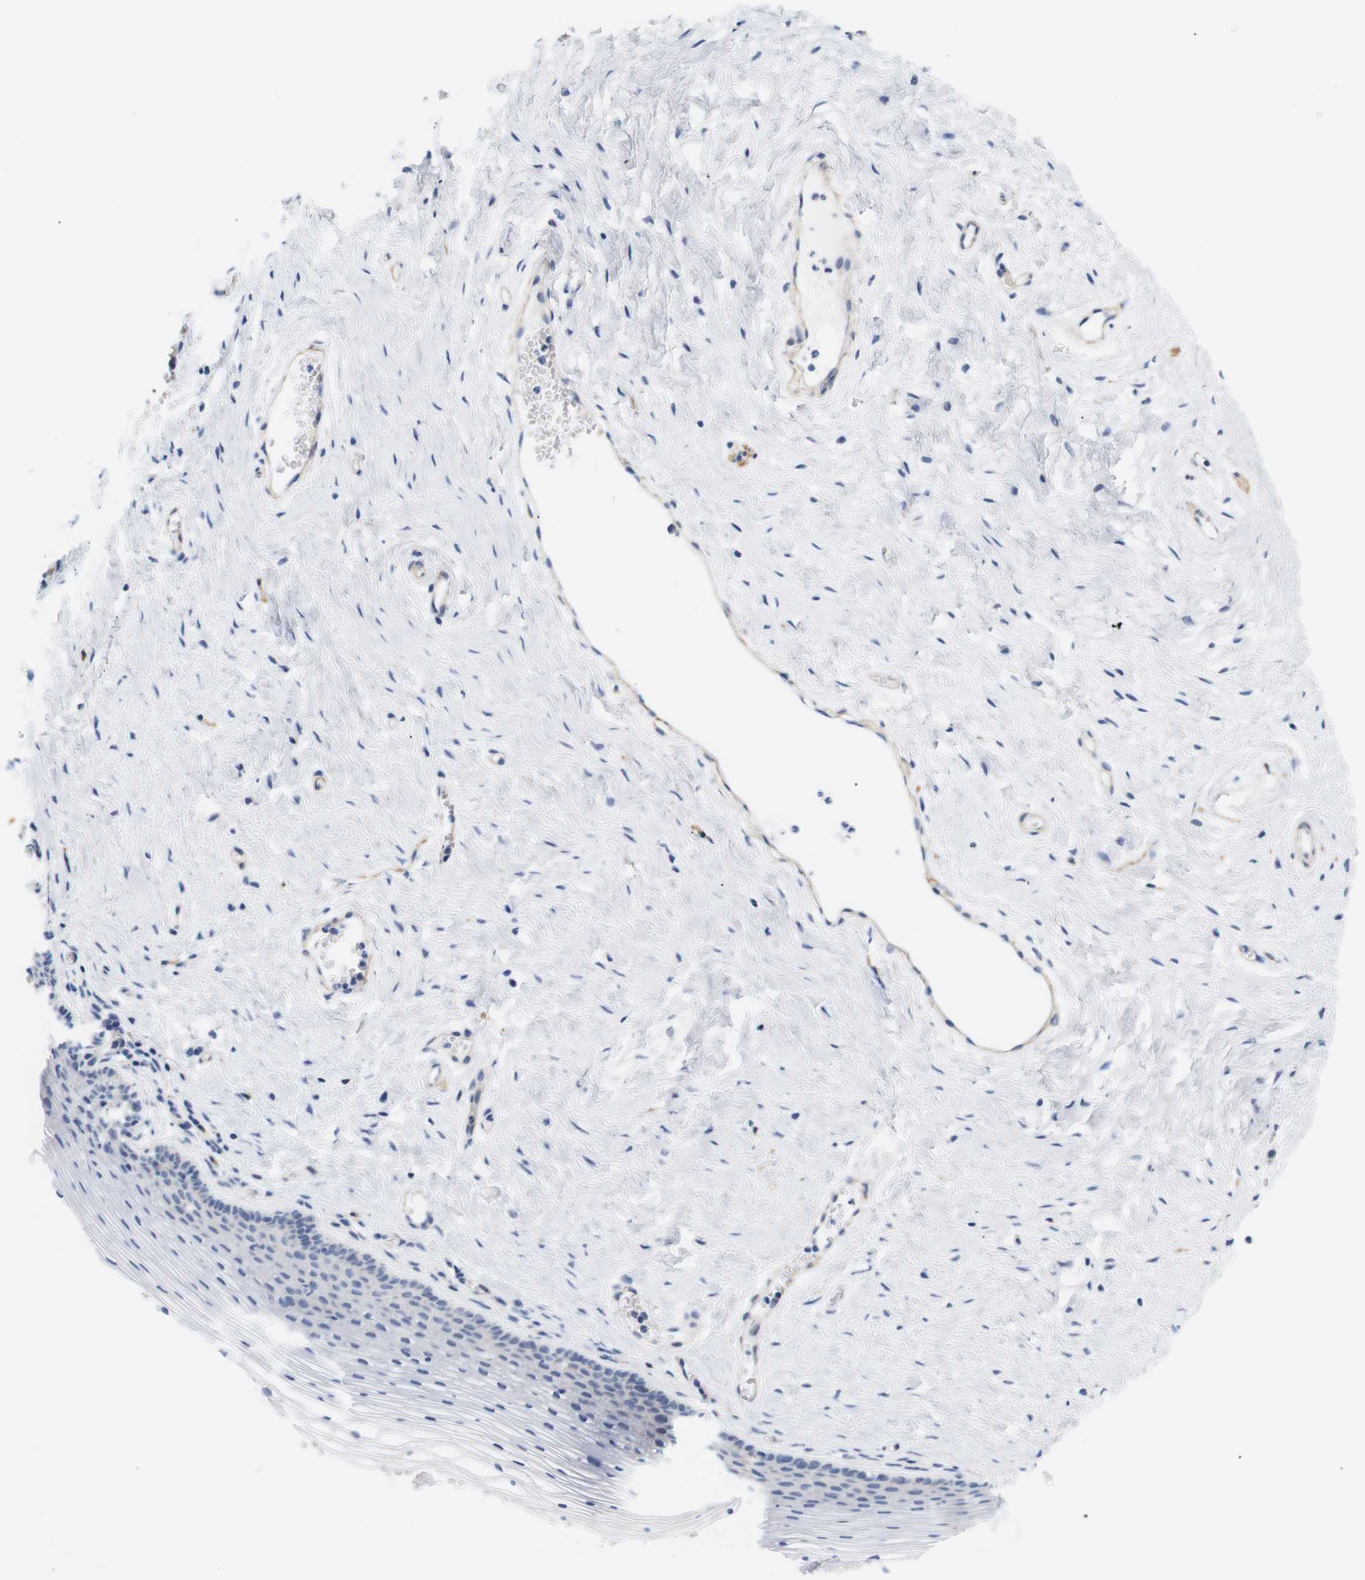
{"staining": {"intensity": "negative", "quantity": "none", "location": "none"}, "tissue": "vagina", "cell_type": "Squamous epithelial cells", "image_type": "normal", "snomed": [{"axis": "morphology", "description": "Normal tissue, NOS"}, {"axis": "topography", "description": "Vagina"}], "caption": "A histopathology image of human vagina is negative for staining in squamous epithelial cells. Nuclei are stained in blue.", "gene": "STMN3", "patient": {"sex": "female", "age": 32}}